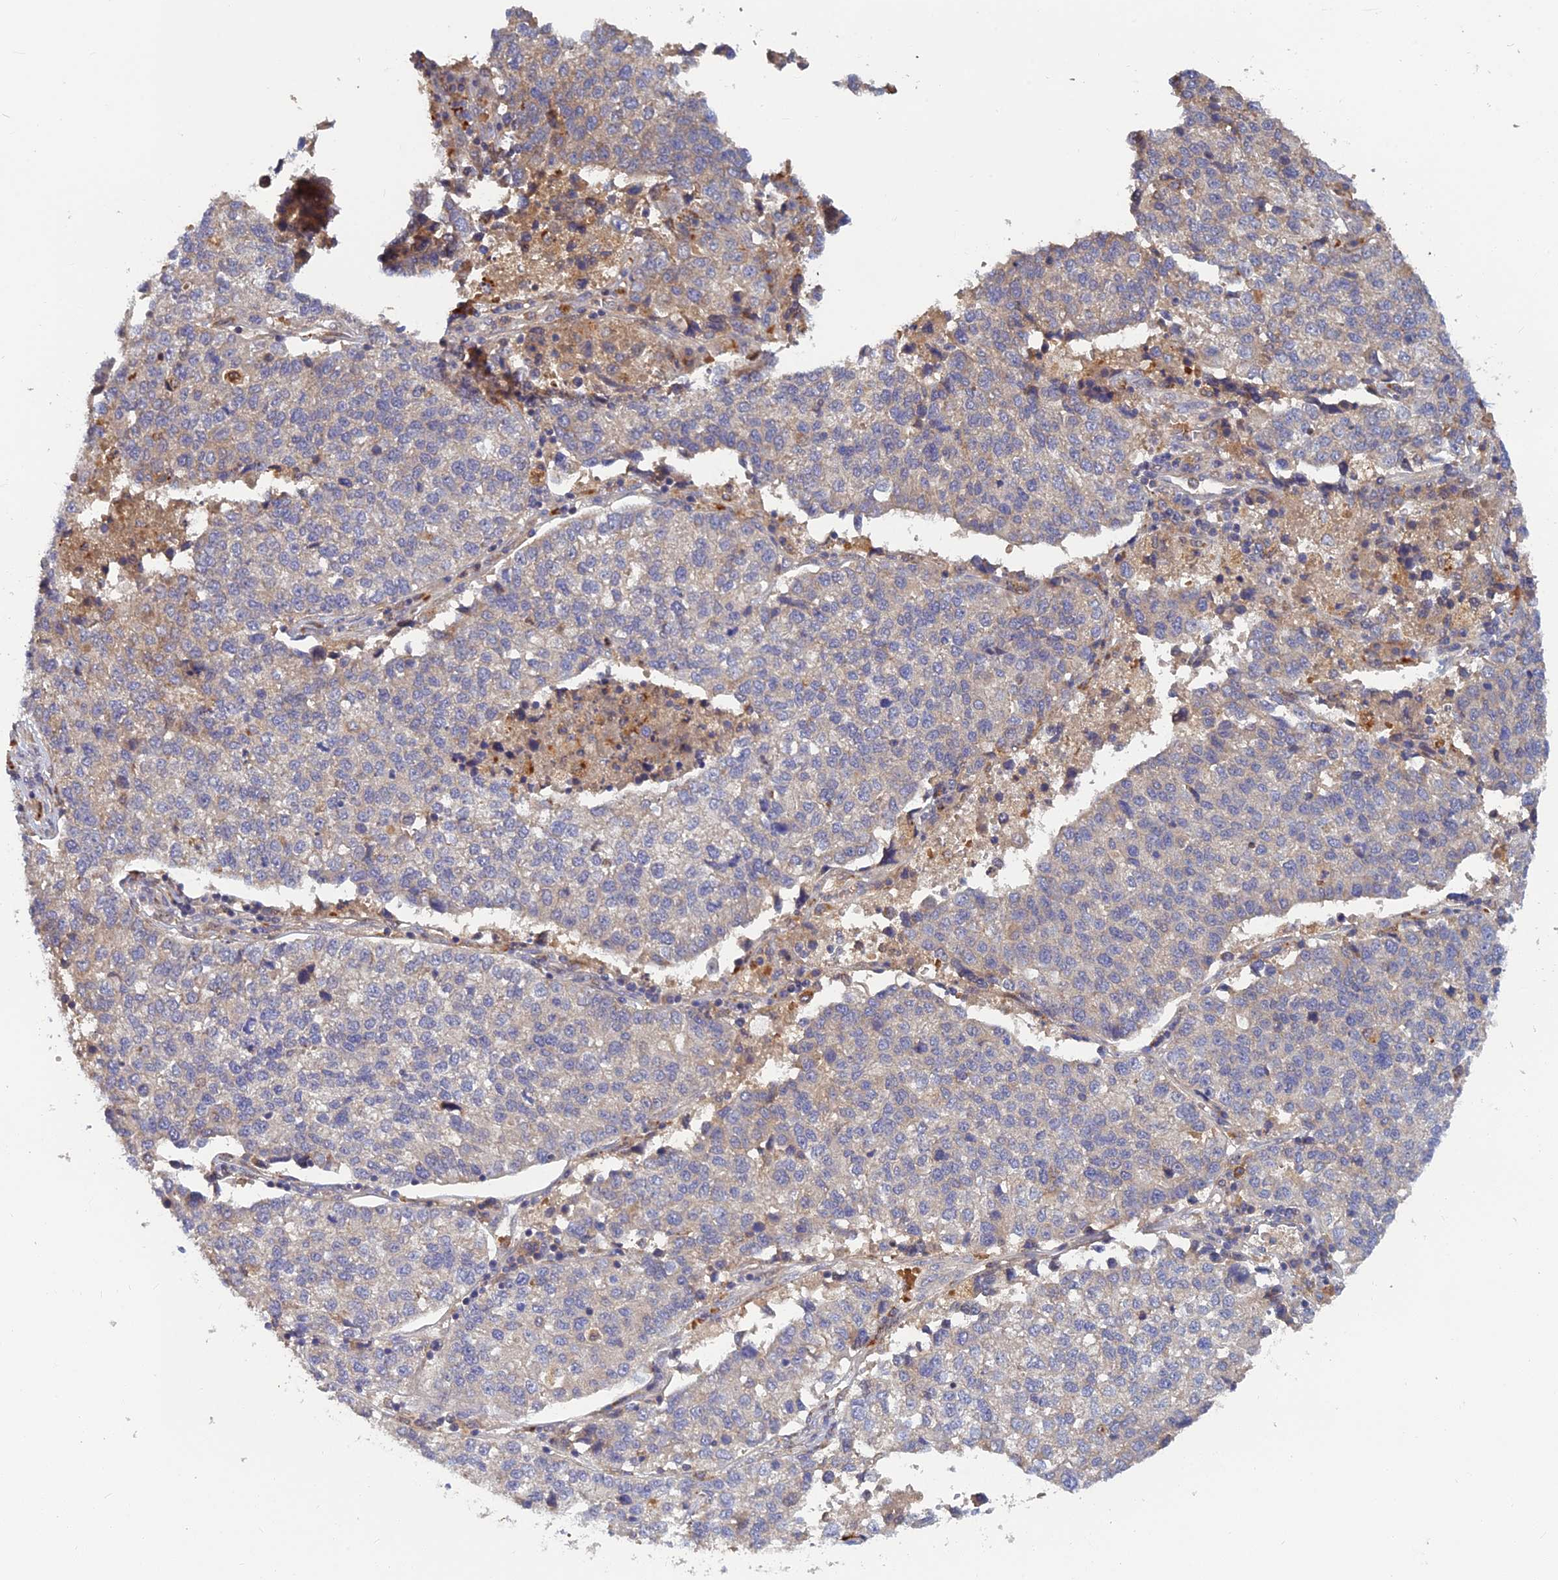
{"staining": {"intensity": "negative", "quantity": "none", "location": "none"}, "tissue": "lung cancer", "cell_type": "Tumor cells", "image_type": "cancer", "snomed": [{"axis": "morphology", "description": "Adenocarcinoma, NOS"}, {"axis": "topography", "description": "Lung"}], "caption": "This histopathology image is of lung cancer stained with immunohistochemistry (IHC) to label a protein in brown with the nuclei are counter-stained blue. There is no staining in tumor cells.", "gene": "FAM151B", "patient": {"sex": "male", "age": 49}}